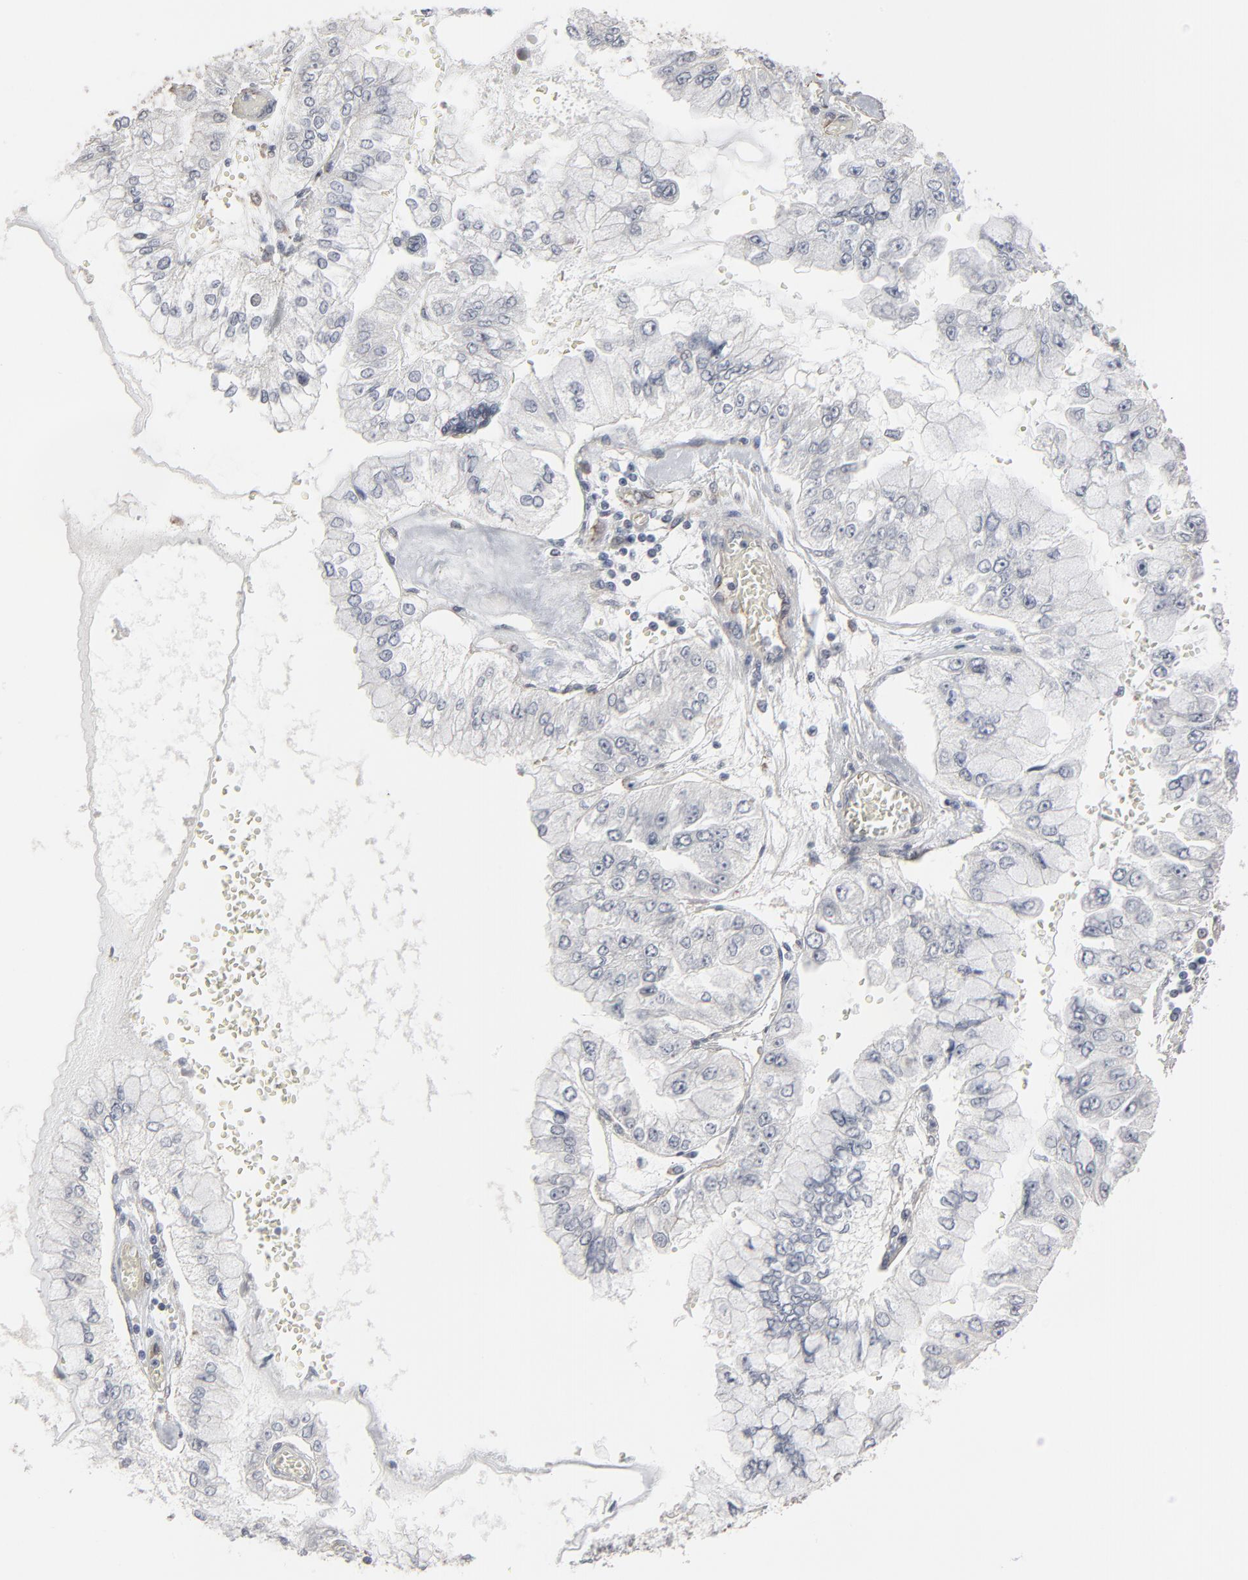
{"staining": {"intensity": "negative", "quantity": "none", "location": "none"}, "tissue": "liver cancer", "cell_type": "Tumor cells", "image_type": "cancer", "snomed": [{"axis": "morphology", "description": "Cholangiocarcinoma"}, {"axis": "topography", "description": "Liver"}], "caption": "Tumor cells show no significant positivity in liver cancer (cholangiocarcinoma).", "gene": "CTNND1", "patient": {"sex": "female", "age": 79}}